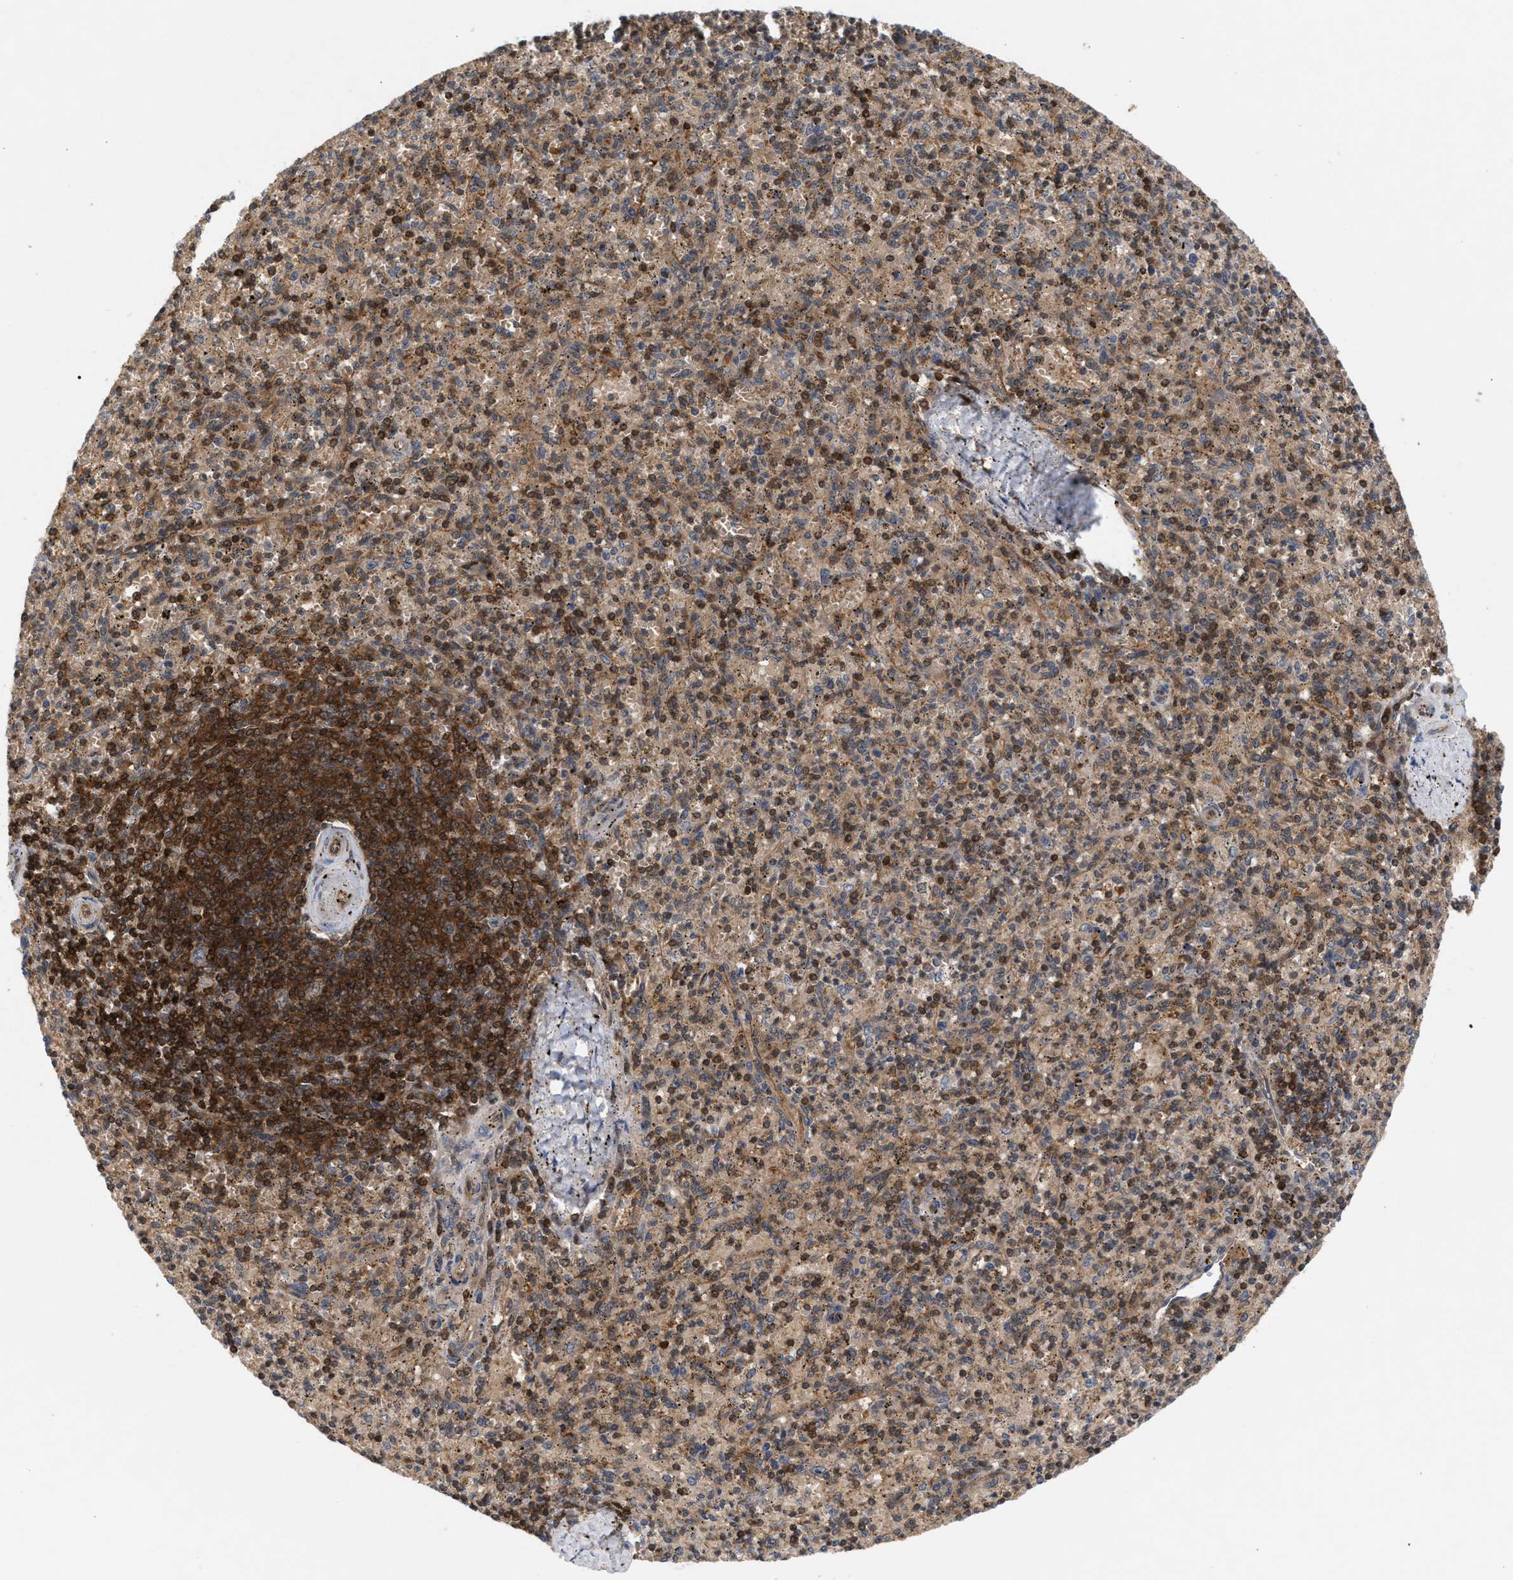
{"staining": {"intensity": "strong", "quantity": "25%-75%", "location": "cytoplasmic/membranous"}, "tissue": "spleen", "cell_type": "Cells in red pulp", "image_type": "normal", "snomed": [{"axis": "morphology", "description": "Normal tissue, NOS"}, {"axis": "topography", "description": "Spleen"}], "caption": "Spleen stained with DAB IHC reveals high levels of strong cytoplasmic/membranous staining in about 25%-75% of cells in red pulp.", "gene": "GLOD4", "patient": {"sex": "male", "age": 72}}